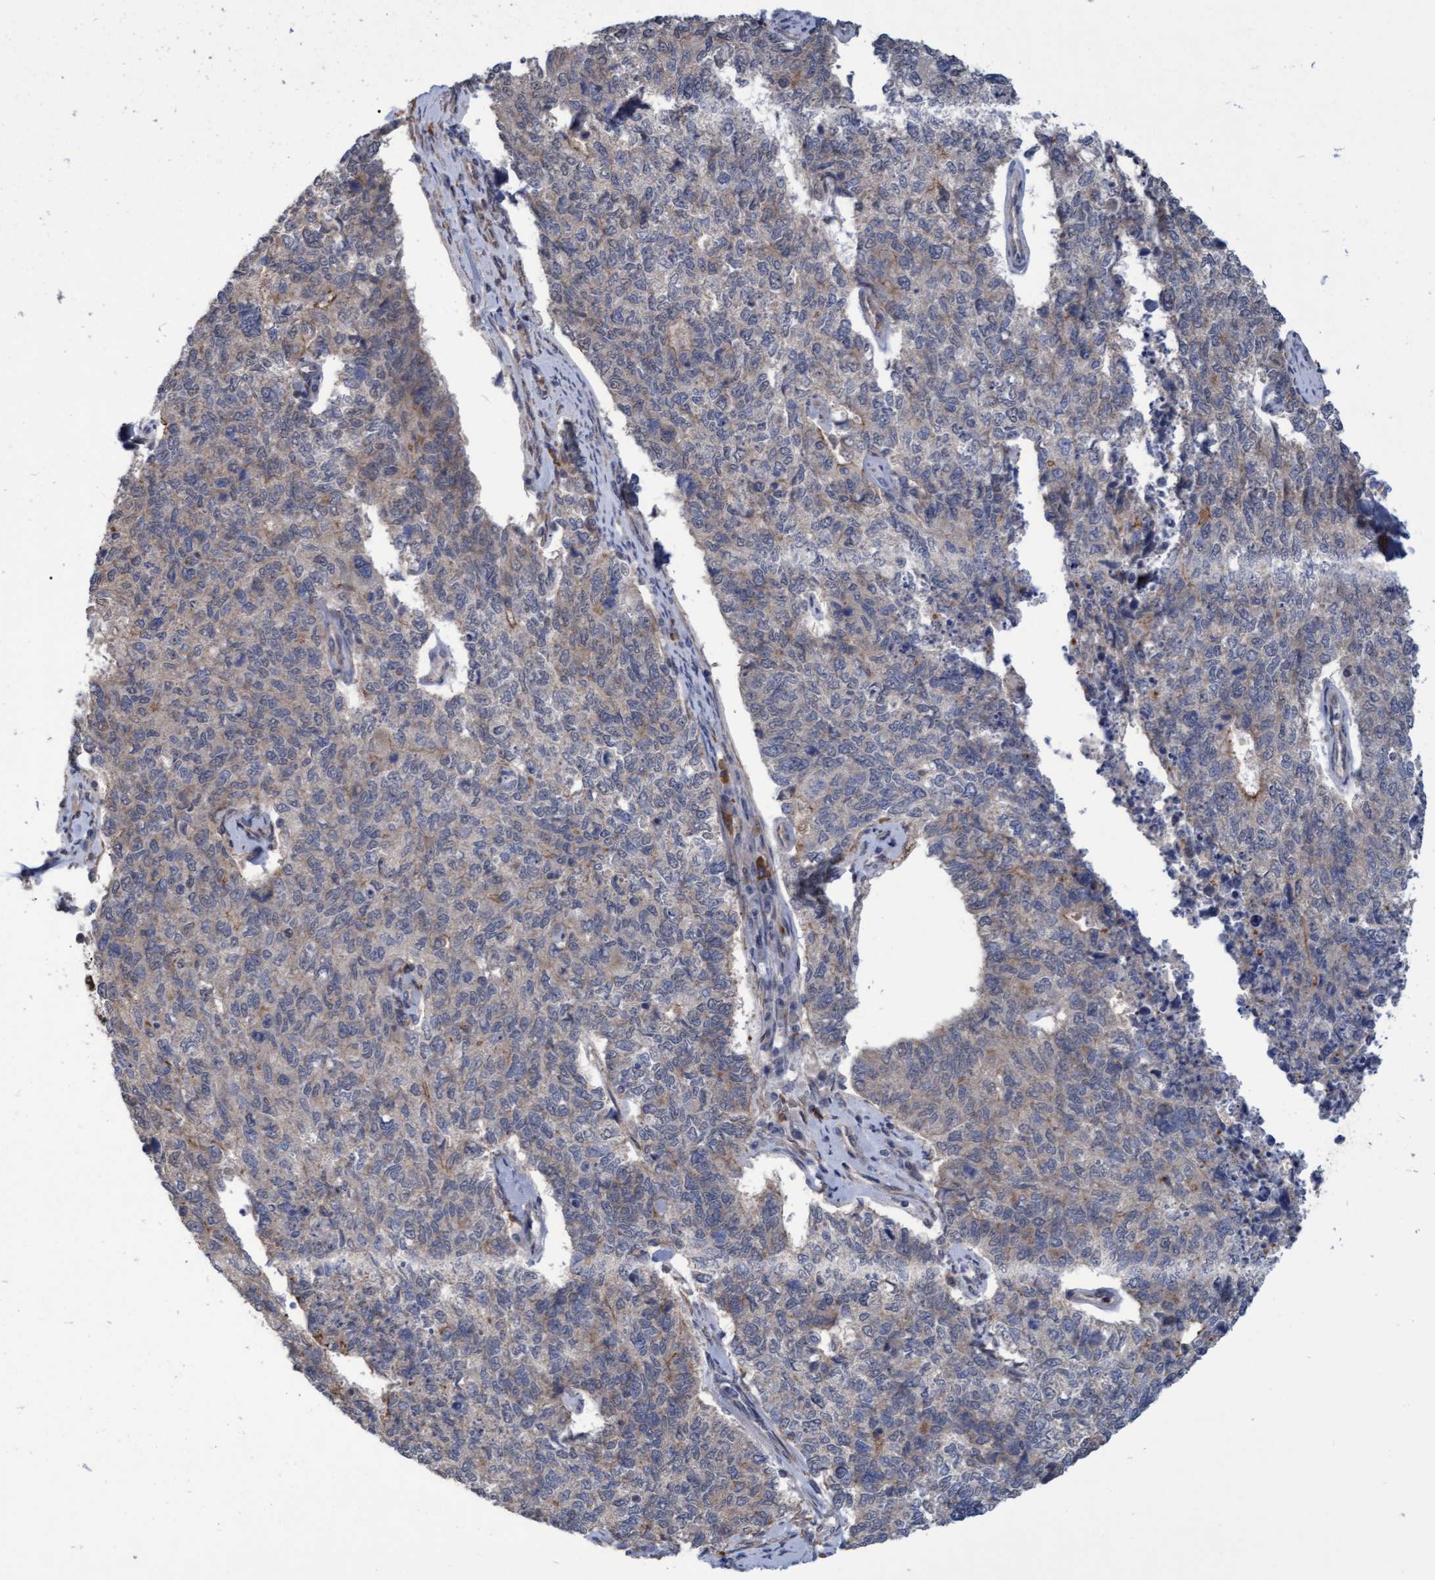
{"staining": {"intensity": "weak", "quantity": "<25%", "location": "cytoplasmic/membranous"}, "tissue": "cervical cancer", "cell_type": "Tumor cells", "image_type": "cancer", "snomed": [{"axis": "morphology", "description": "Squamous cell carcinoma, NOS"}, {"axis": "topography", "description": "Cervix"}], "caption": "DAB immunohistochemical staining of cervical squamous cell carcinoma exhibits no significant expression in tumor cells.", "gene": "NAA15", "patient": {"sex": "female", "age": 63}}